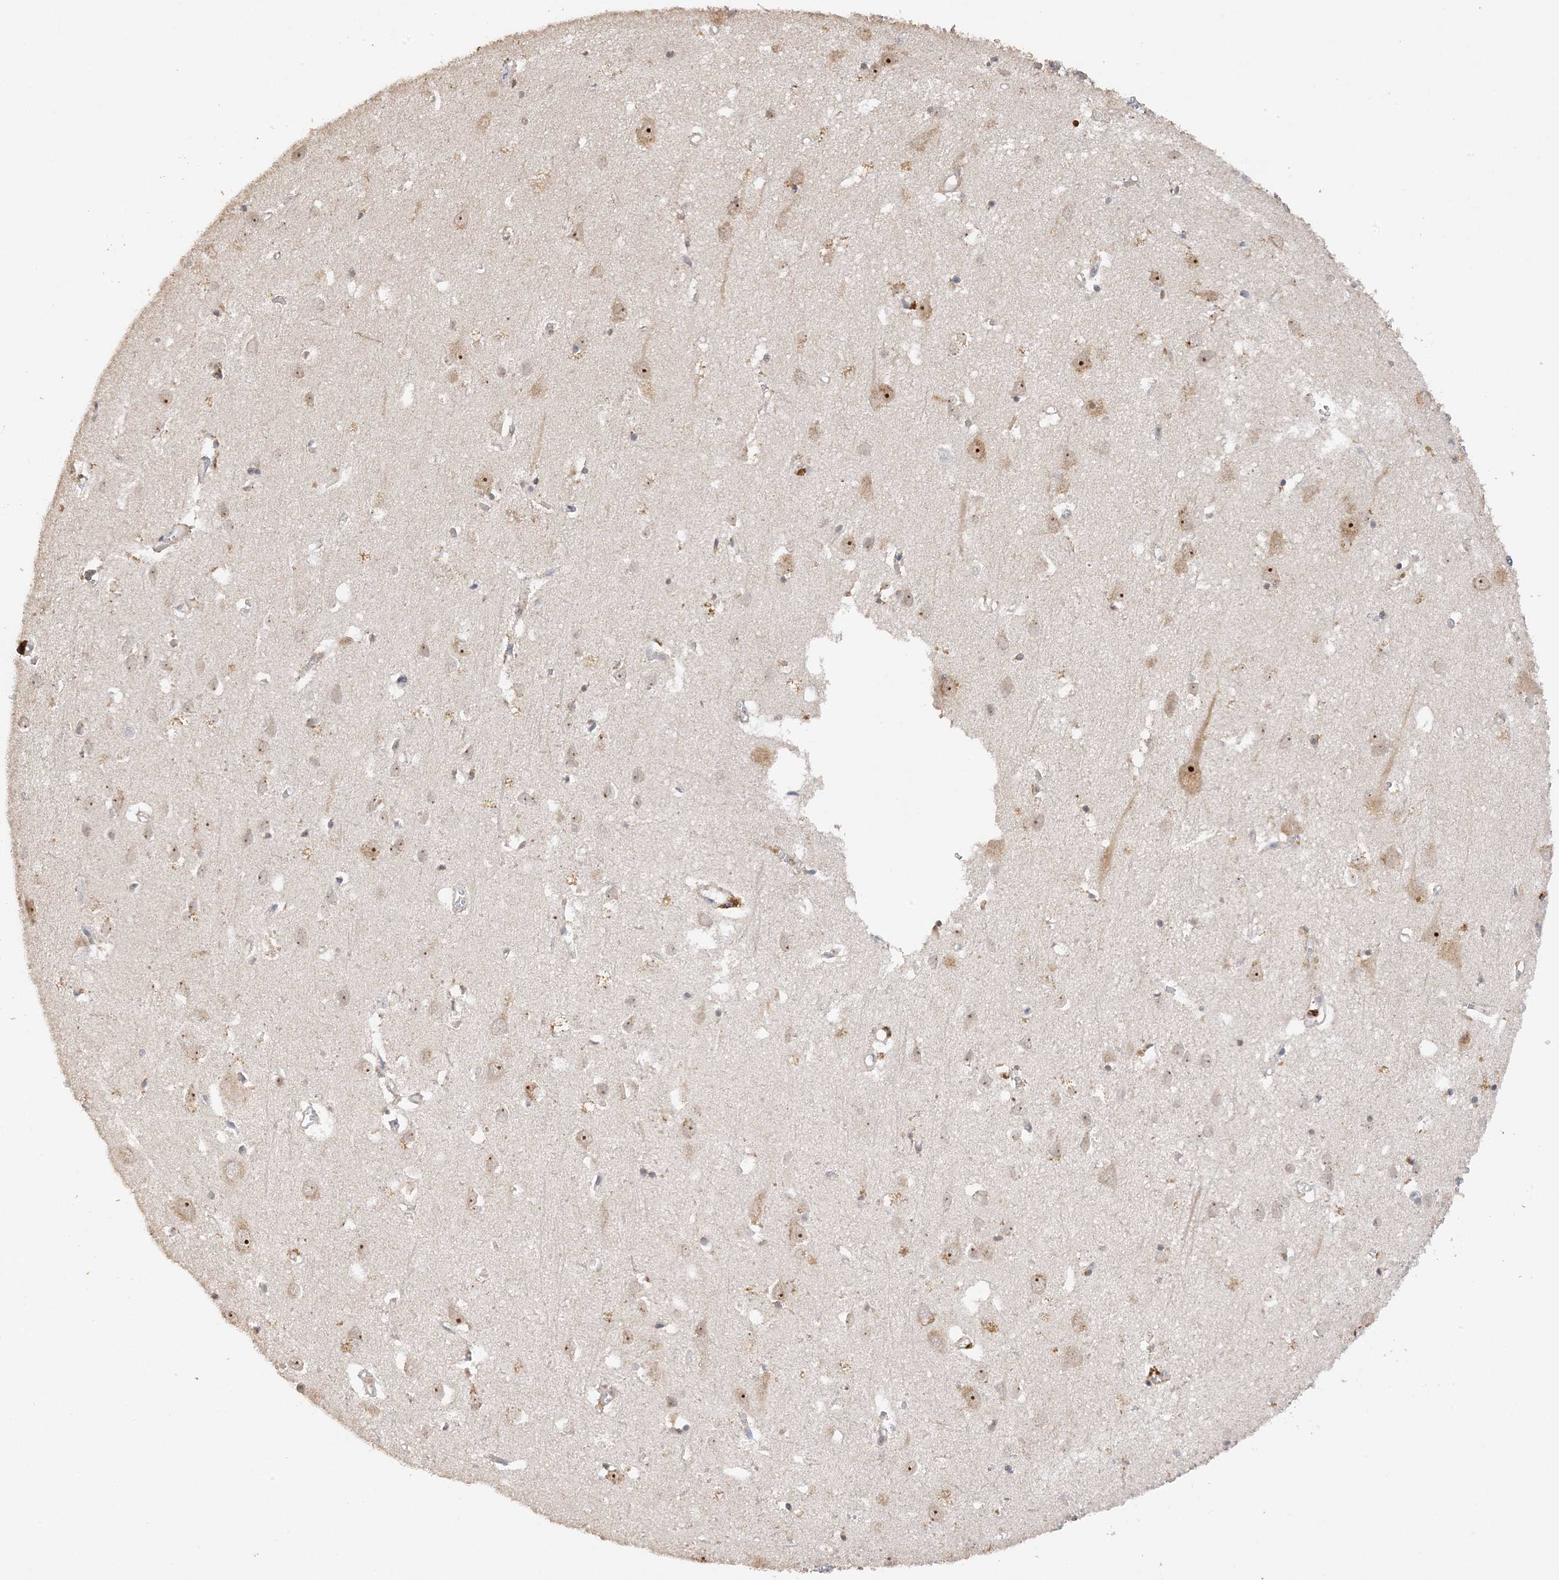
{"staining": {"intensity": "negative", "quantity": "none", "location": "none"}, "tissue": "cerebral cortex", "cell_type": "Endothelial cells", "image_type": "normal", "snomed": [{"axis": "morphology", "description": "Normal tissue, NOS"}, {"axis": "topography", "description": "Cerebral cortex"}], "caption": "The image exhibits no significant expression in endothelial cells of cerebral cortex.", "gene": "DDX18", "patient": {"sex": "female", "age": 64}}